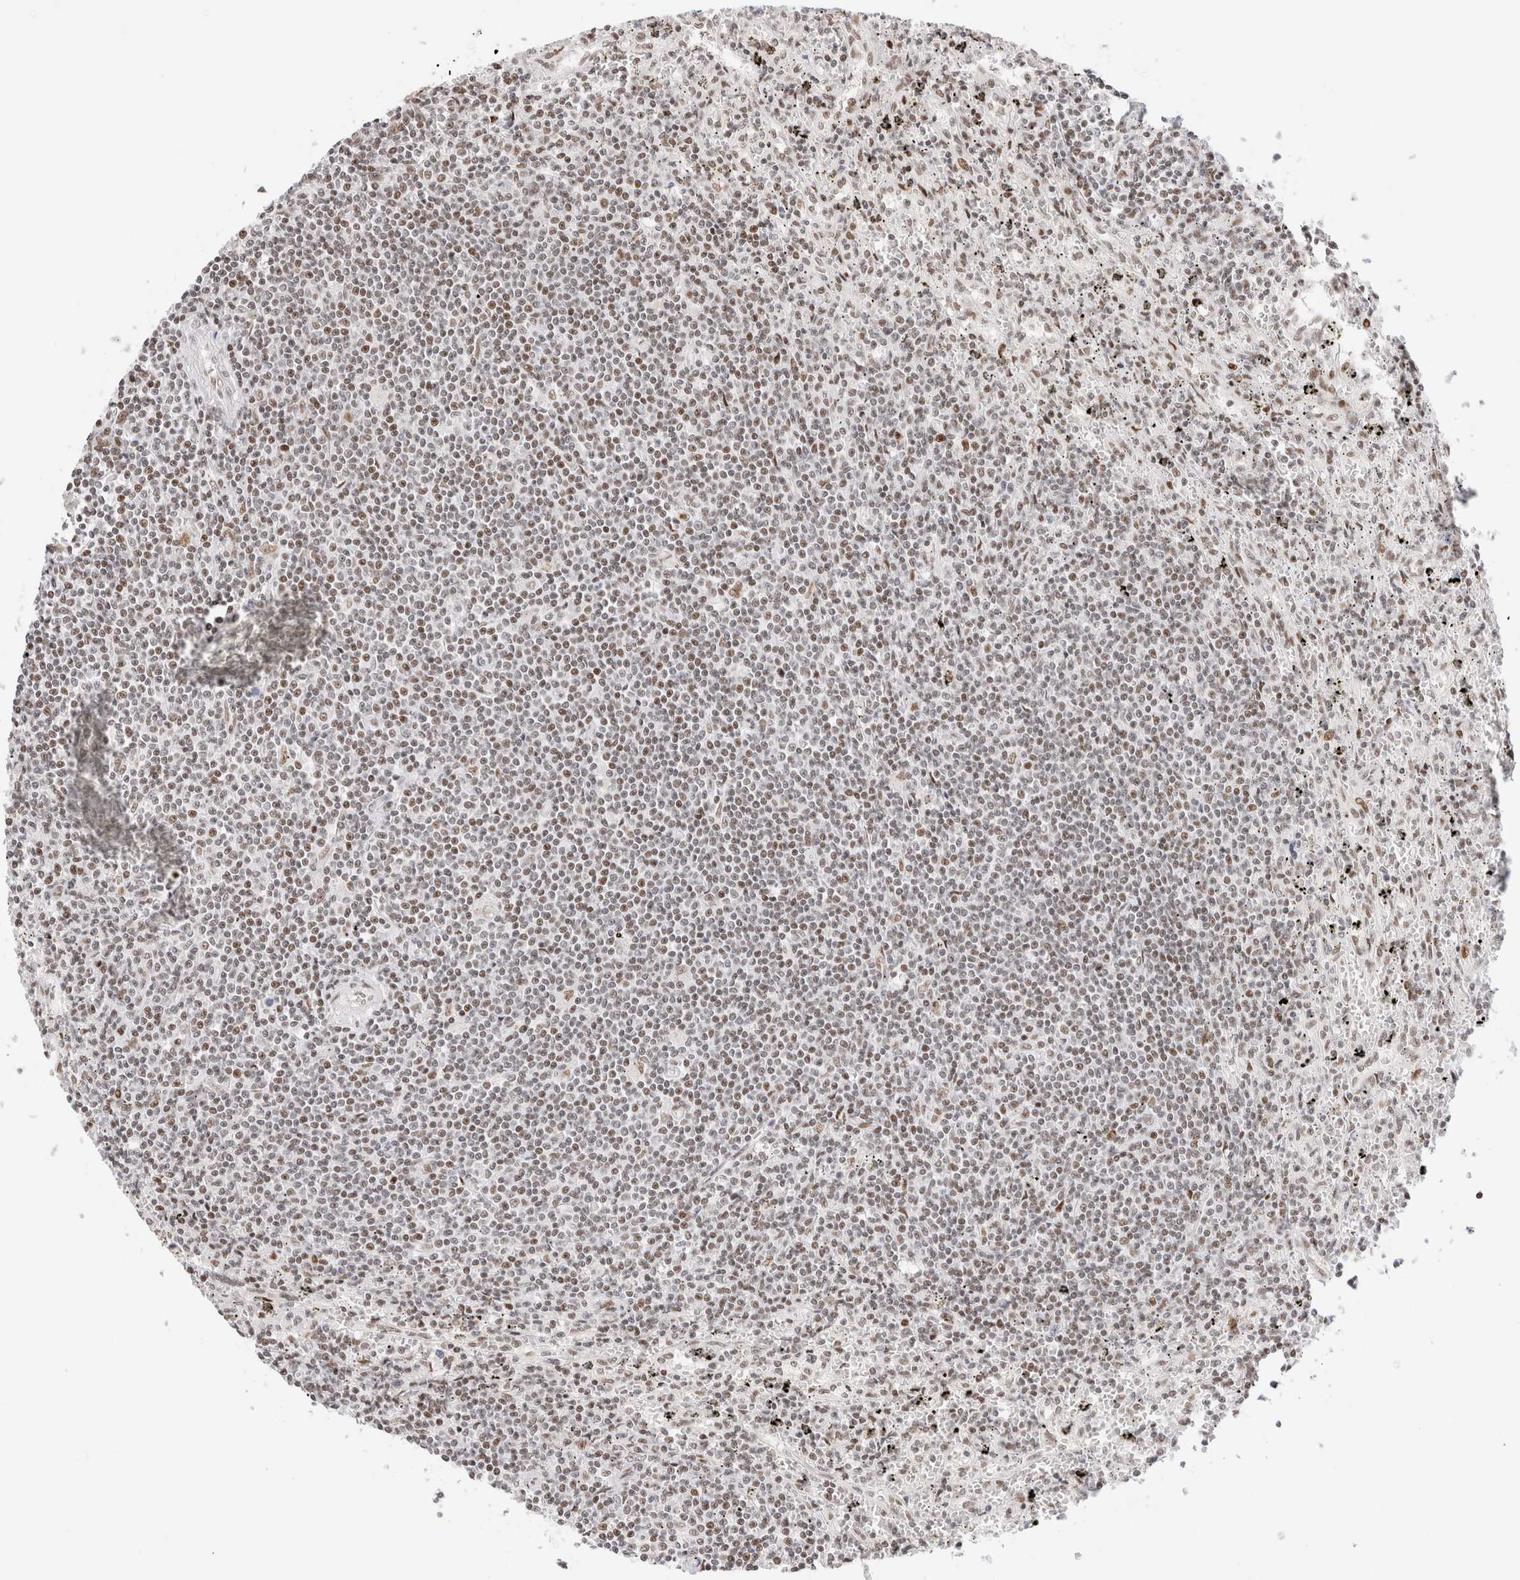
{"staining": {"intensity": "weak", "quantity": ">75%", "location": "nuclear"}, "tissue": "lymphoma", "cell_type": "Tumor cells", "image_type": "cancer", "snomed": [{"axis": "morphology", "description": "Malignant lymphoma, non-Hodgkin's type, Low grade"}, {"axis": "topography", "description": "Spleen"}], "caption": "Weak nuclear positivity is identified in approximately >75% of tumor cells in lymphoma. (Brightfield microscopy of DAB IHC at high magnification).", "gene": "ZNF282", "patient": {"sex": "male", "age": 76}}